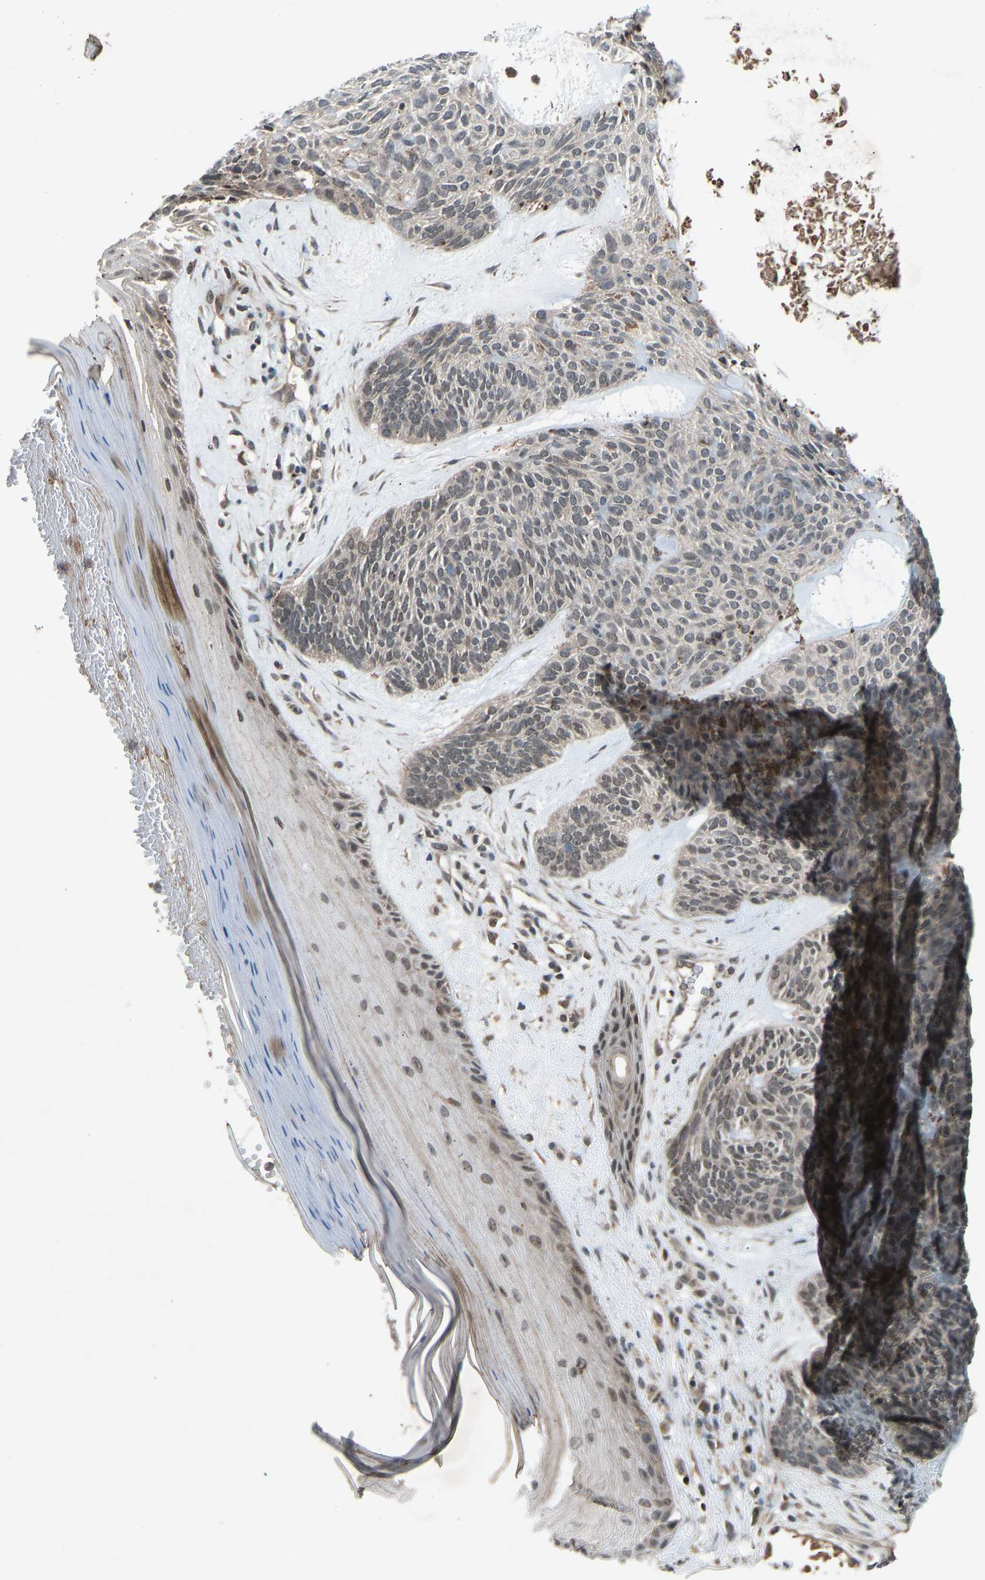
{"staining": {"intensity": "weak", "quantity": "25%-75%", "location": "cytoplasmic/membranous"}, "tissue": "skin cancer", "cell_type": "Tumor cells", "image_type": "cancer", "snomed": [{"axis": "morphology", "description": "Basal cell carcinoma"}, {"axis": "topography", "description": "Skin"}], "caption": "This is a histology image of IHC staining of skin cancer, which shows weak expression in the cytoplasmic/membranous of tumor cells.", "gene": "SLC43A1", "patient": {"sex": "male", "age": 55}}